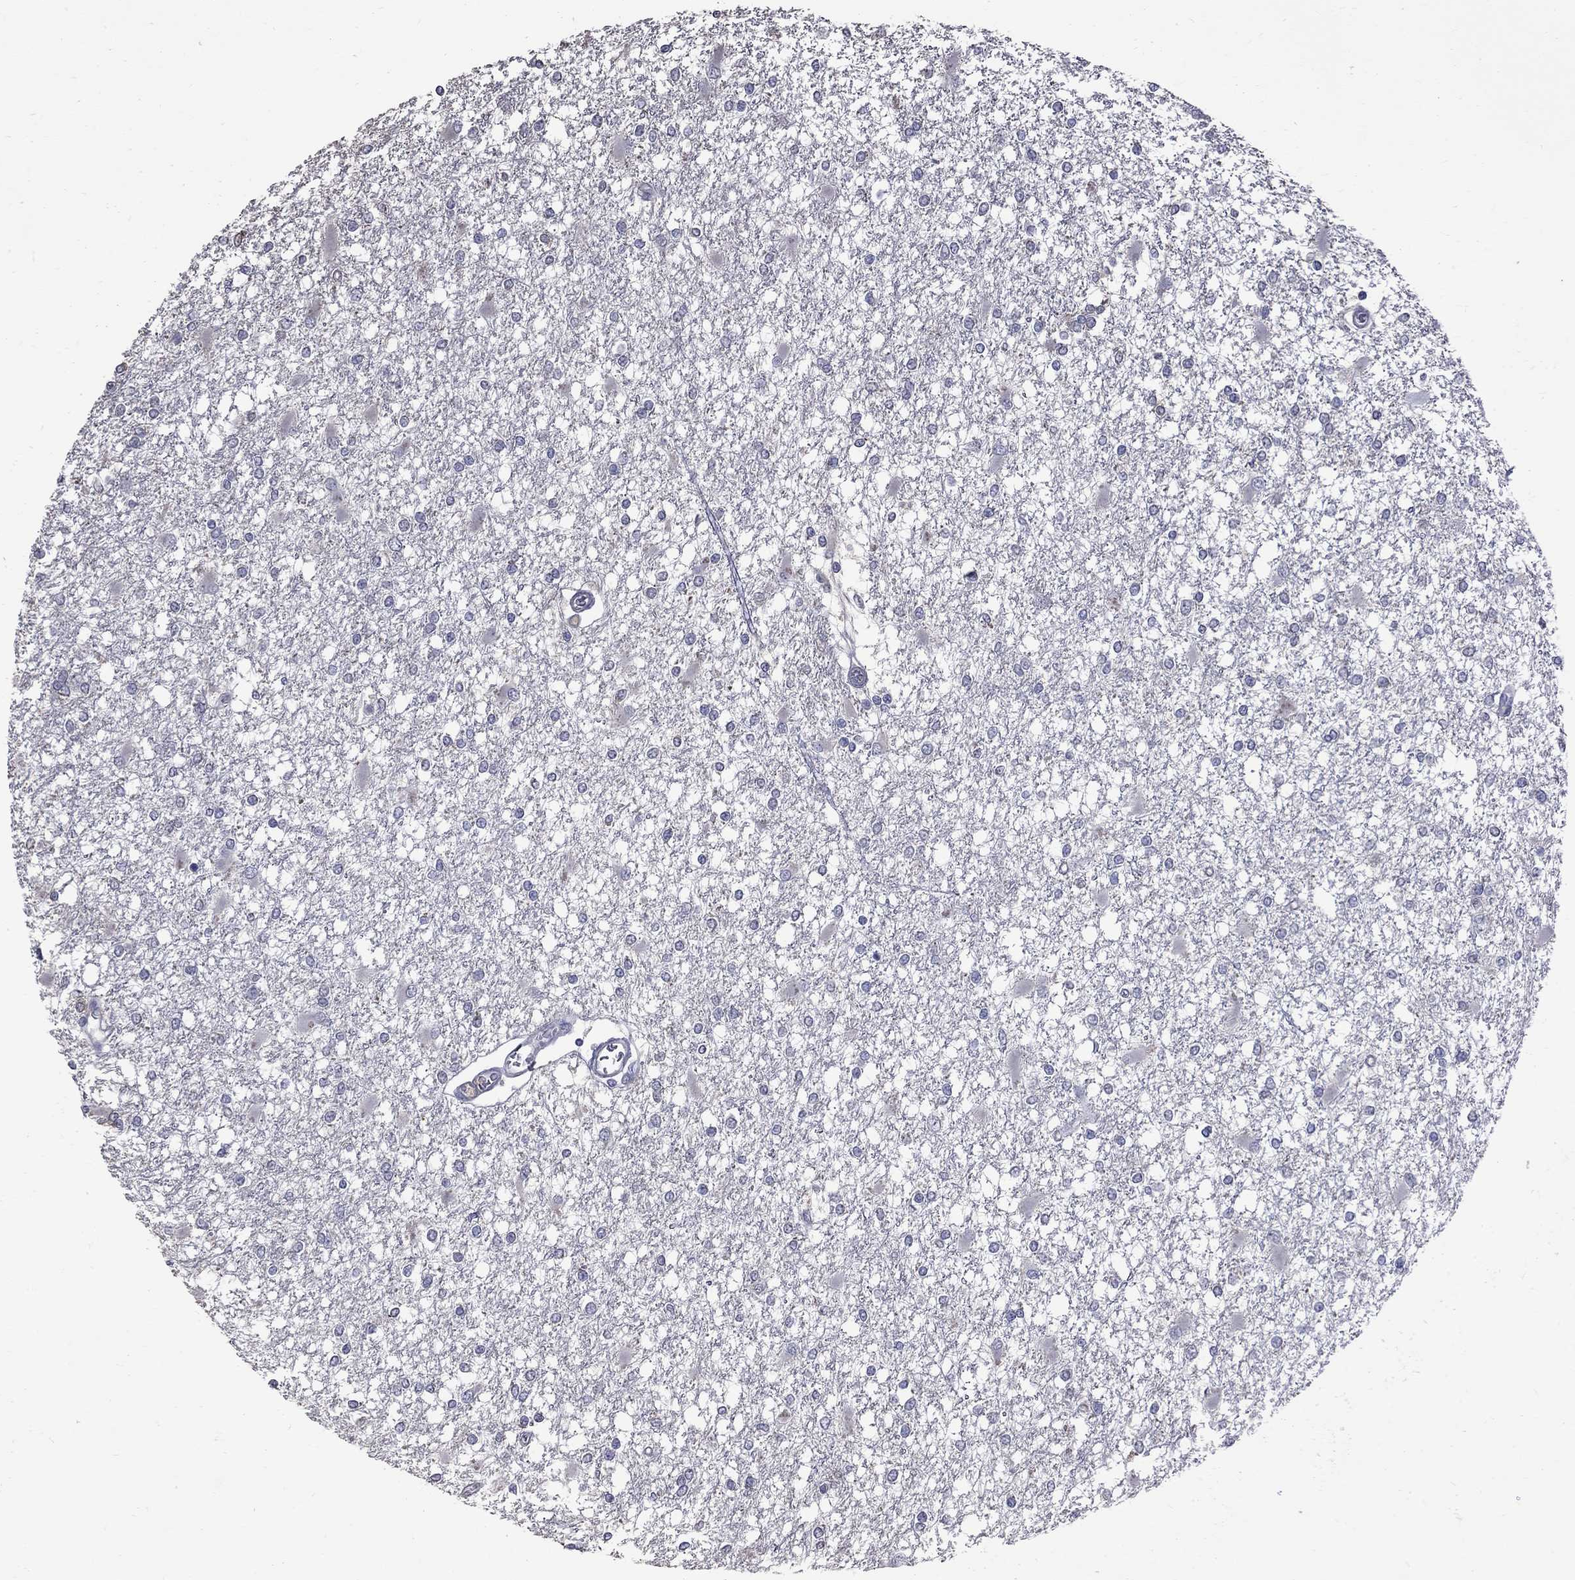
{"staining": {"intensity": "negative", "quantity": "none", "location": "none"}, "tissue": "glioma", "cell_type": "Tumor cells", "image_type": "cancer", "snomed": [{"axis": "morphology", "description": "Glioma, malignant, High grade"}, {"axis": "topography", "description": "Cerebral cortex"}], "caption": "Photomicrograph shows no significant protein positivity in tumor cells of malignant glioma (high-grade).", "gene": "CKAP2", "patient": {"sex": "male", "age": 79}}